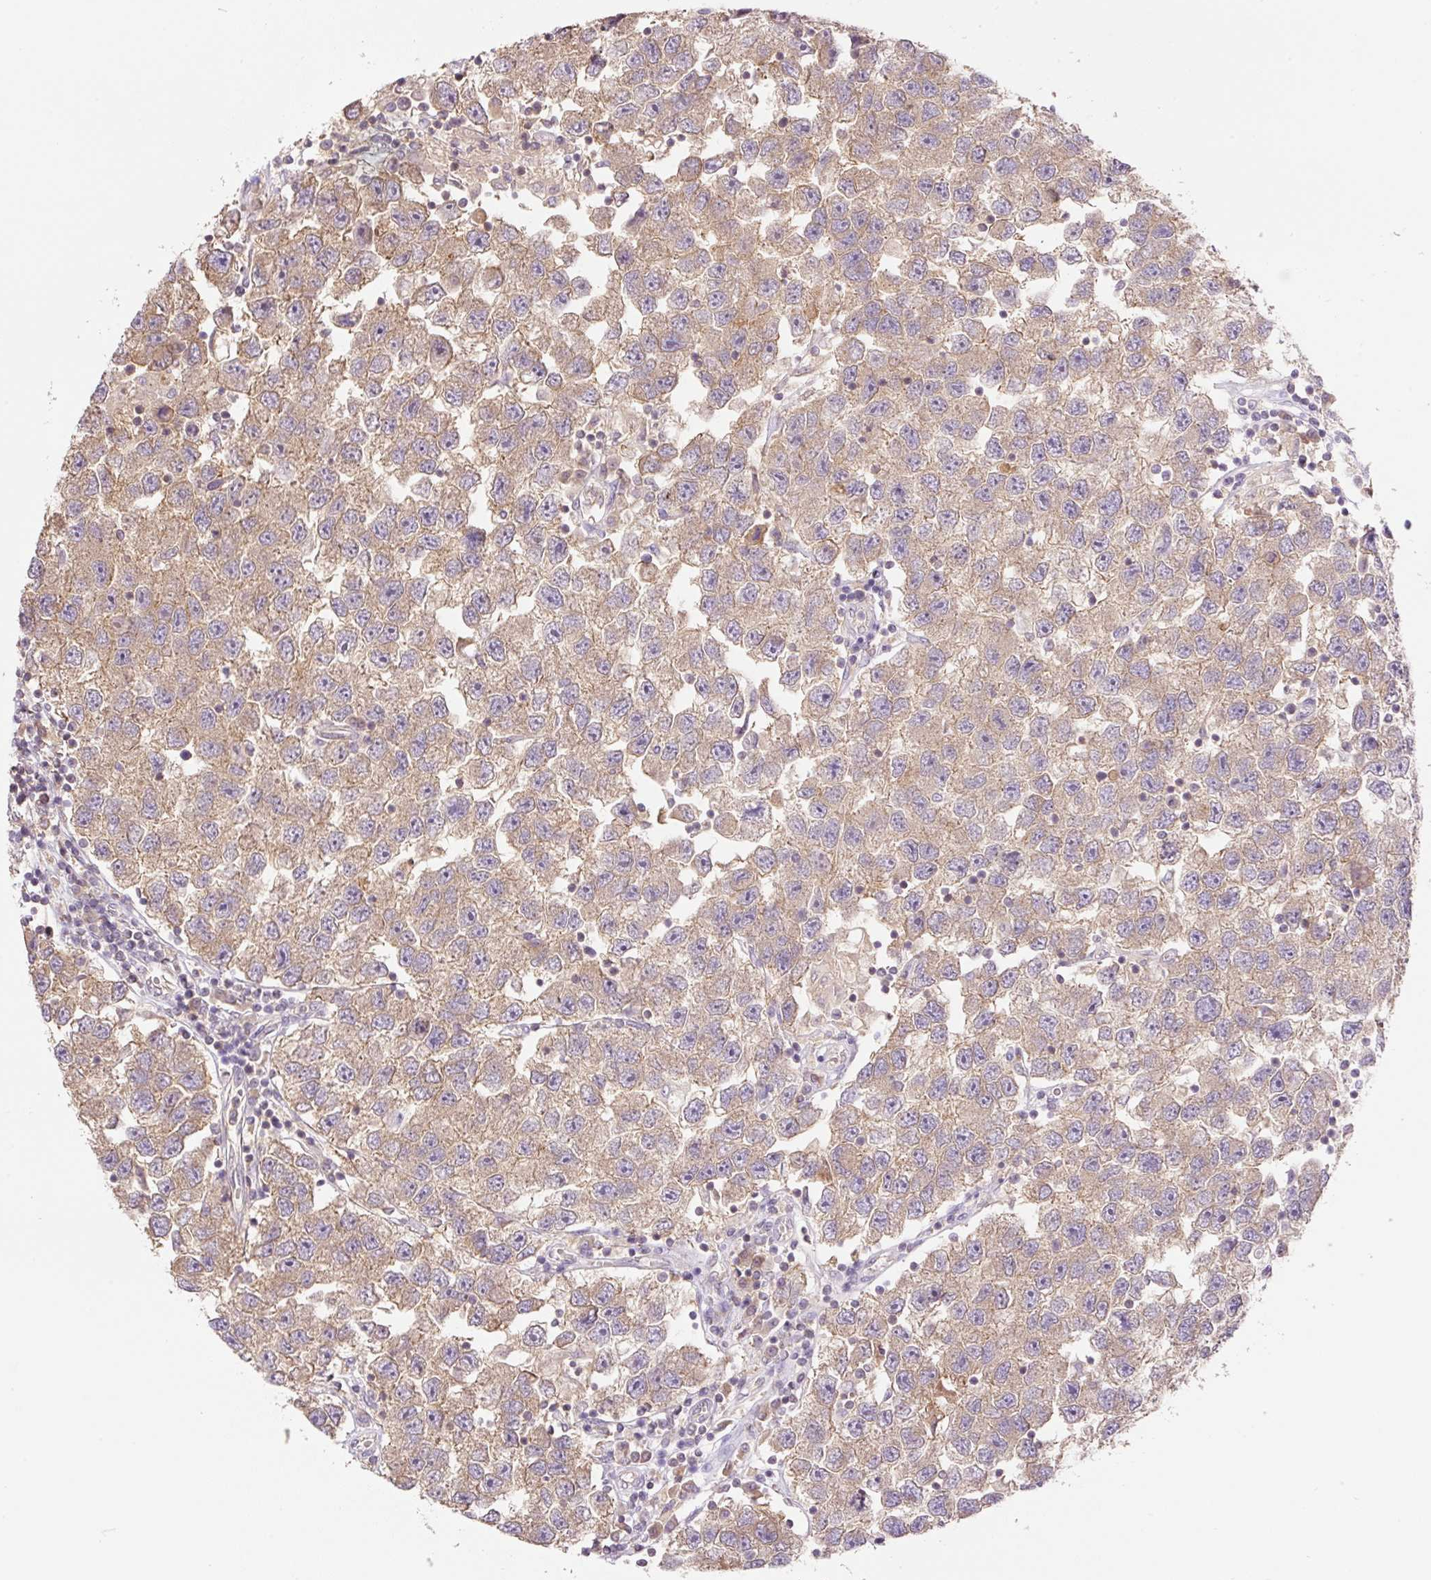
{"staining": {"intensity": "moderate", "quantity": ">75%", "location": "cytoplasmic/membranous"}, "tissue": "testis cancer", "cell_type": "Tumor cells", "image_type": "cancer", "snomed": [{"axis": "morphology", "description": "Seminoma, NOS"}, {"axis": "topography", "description": "Testis"}], "caption": "Seminoma (testis) stained with a protein marker reveals moderate staining in tumor cells.", "gene": "COX8A", "patient": {"sex": "male", "age": 26}}